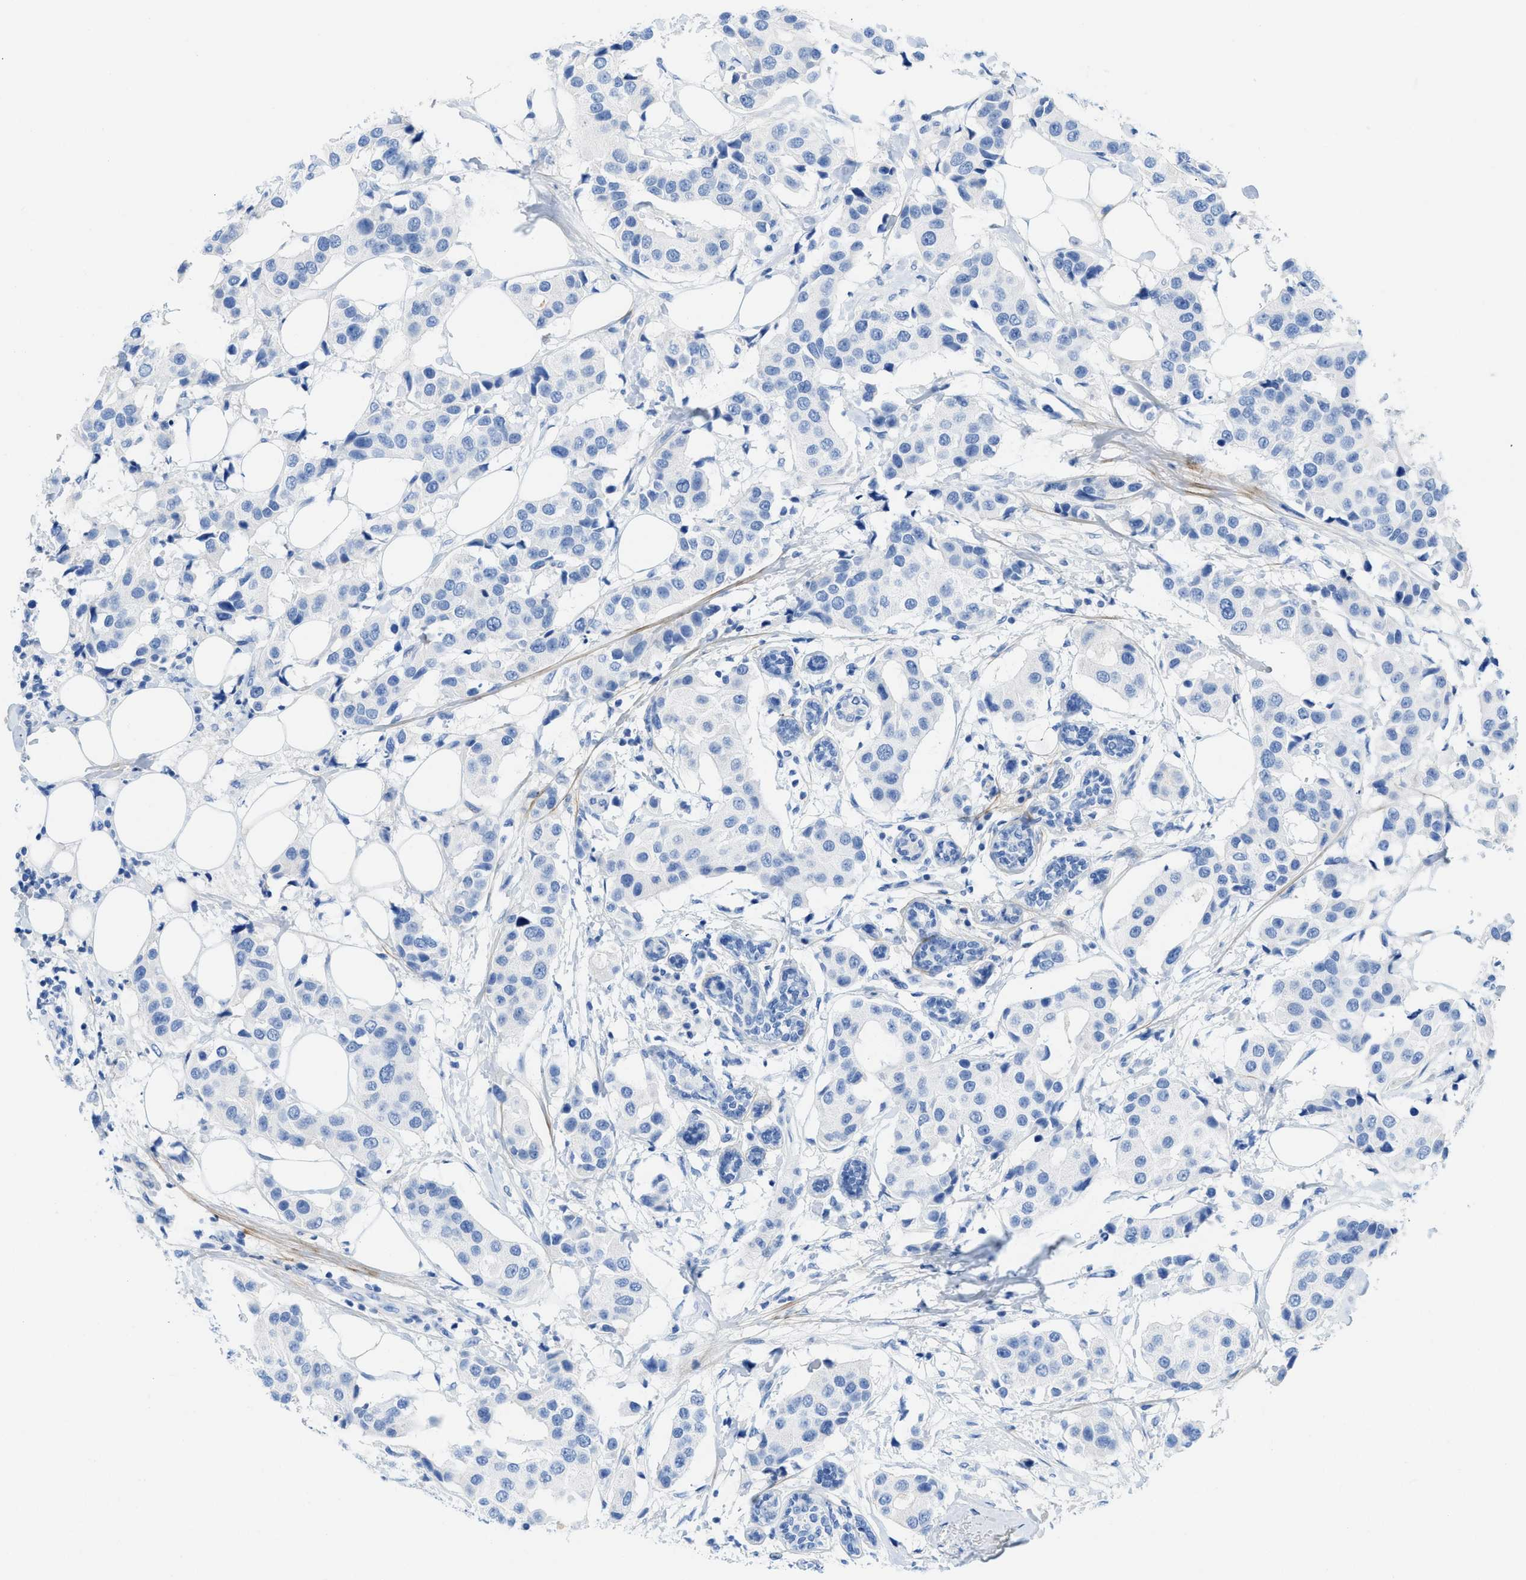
{"staining": {"intensity": "negative", "quantity": "none", "location": "none"}, "tissue": "breast cancer", "cell_type": "Tumor cells", "image_type": "cancer", "snomed": [{"axis": "morphology", "description": "Normal tissue, NOS"}, {"axis": "morphology", "description": "Duct carcinoma"}, {"axis": "topography", "description": "Breast"}], "caption": "Immunohistochemistry (IHC) histopathology image of neoplastic tissue: breast cancer (infiltrating ductal carcinoma) stained with DAB displays no significant protein positivity in tumor cells.", "gene": "COL3A1", "patient": {"sex": "female", "age": 39}}